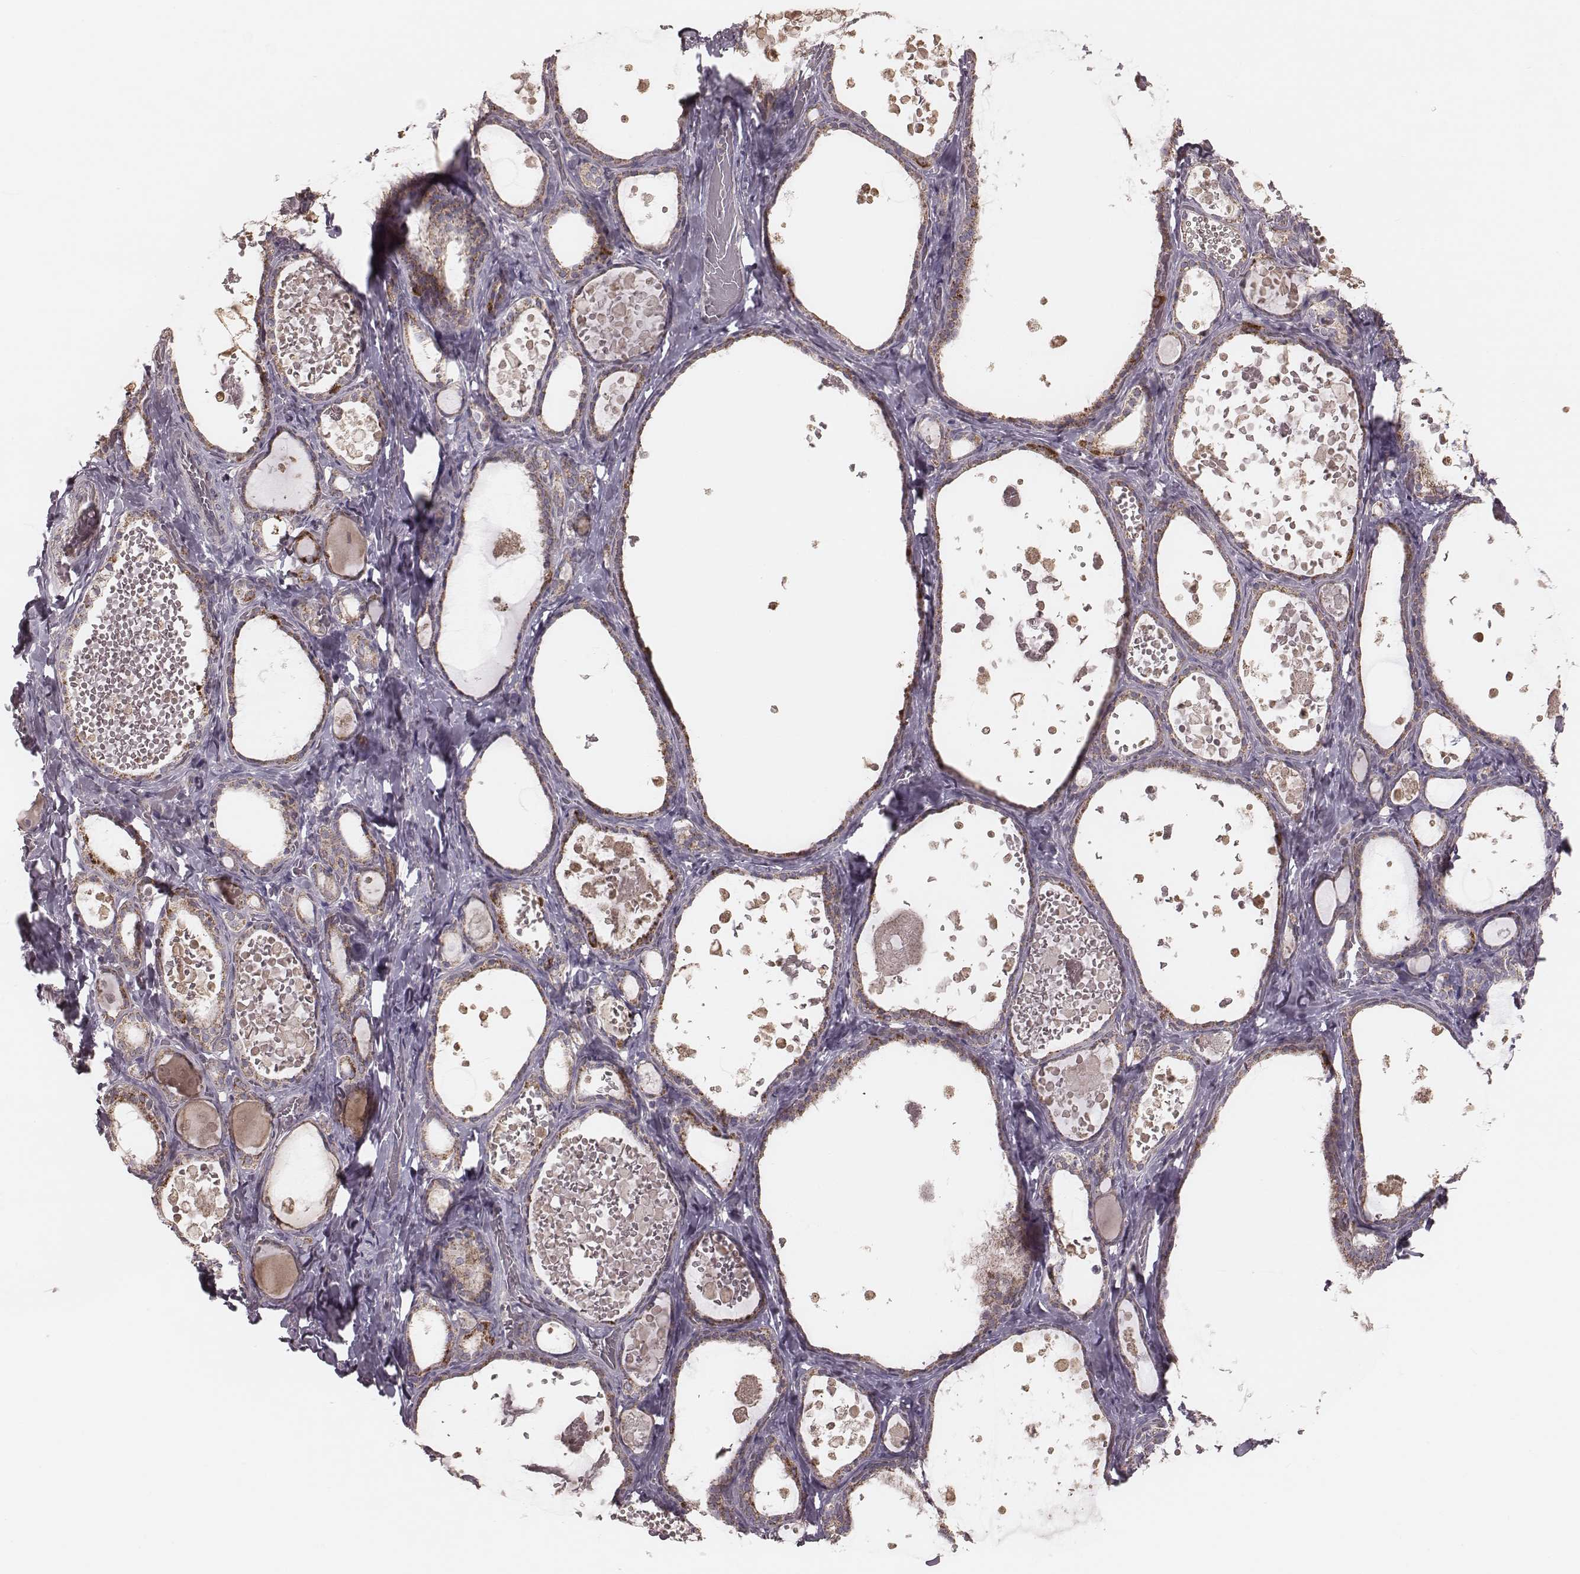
{"staining": {"intensity": "moderate", "quantity": "25%-75%", "location": "cytoplasmic/membranous"}, "tissue": "thyroid gland", "cell_type": "Glandular cells", "image_type": "normal", "snomed": [{"axis": "morphology", "description": "Normal tissue, NOS"}, {"axis": "topography", "description": "Thyroid gland"}], "caption": "DAB immunohistochemical staining of benign thyroid gland demonstrates moderate cytoplasmic/membranous protein expression in about 25%-75% of glandular cells.", "gene": "MRPS27", "patient": {"sex": "female", "age": 56}}